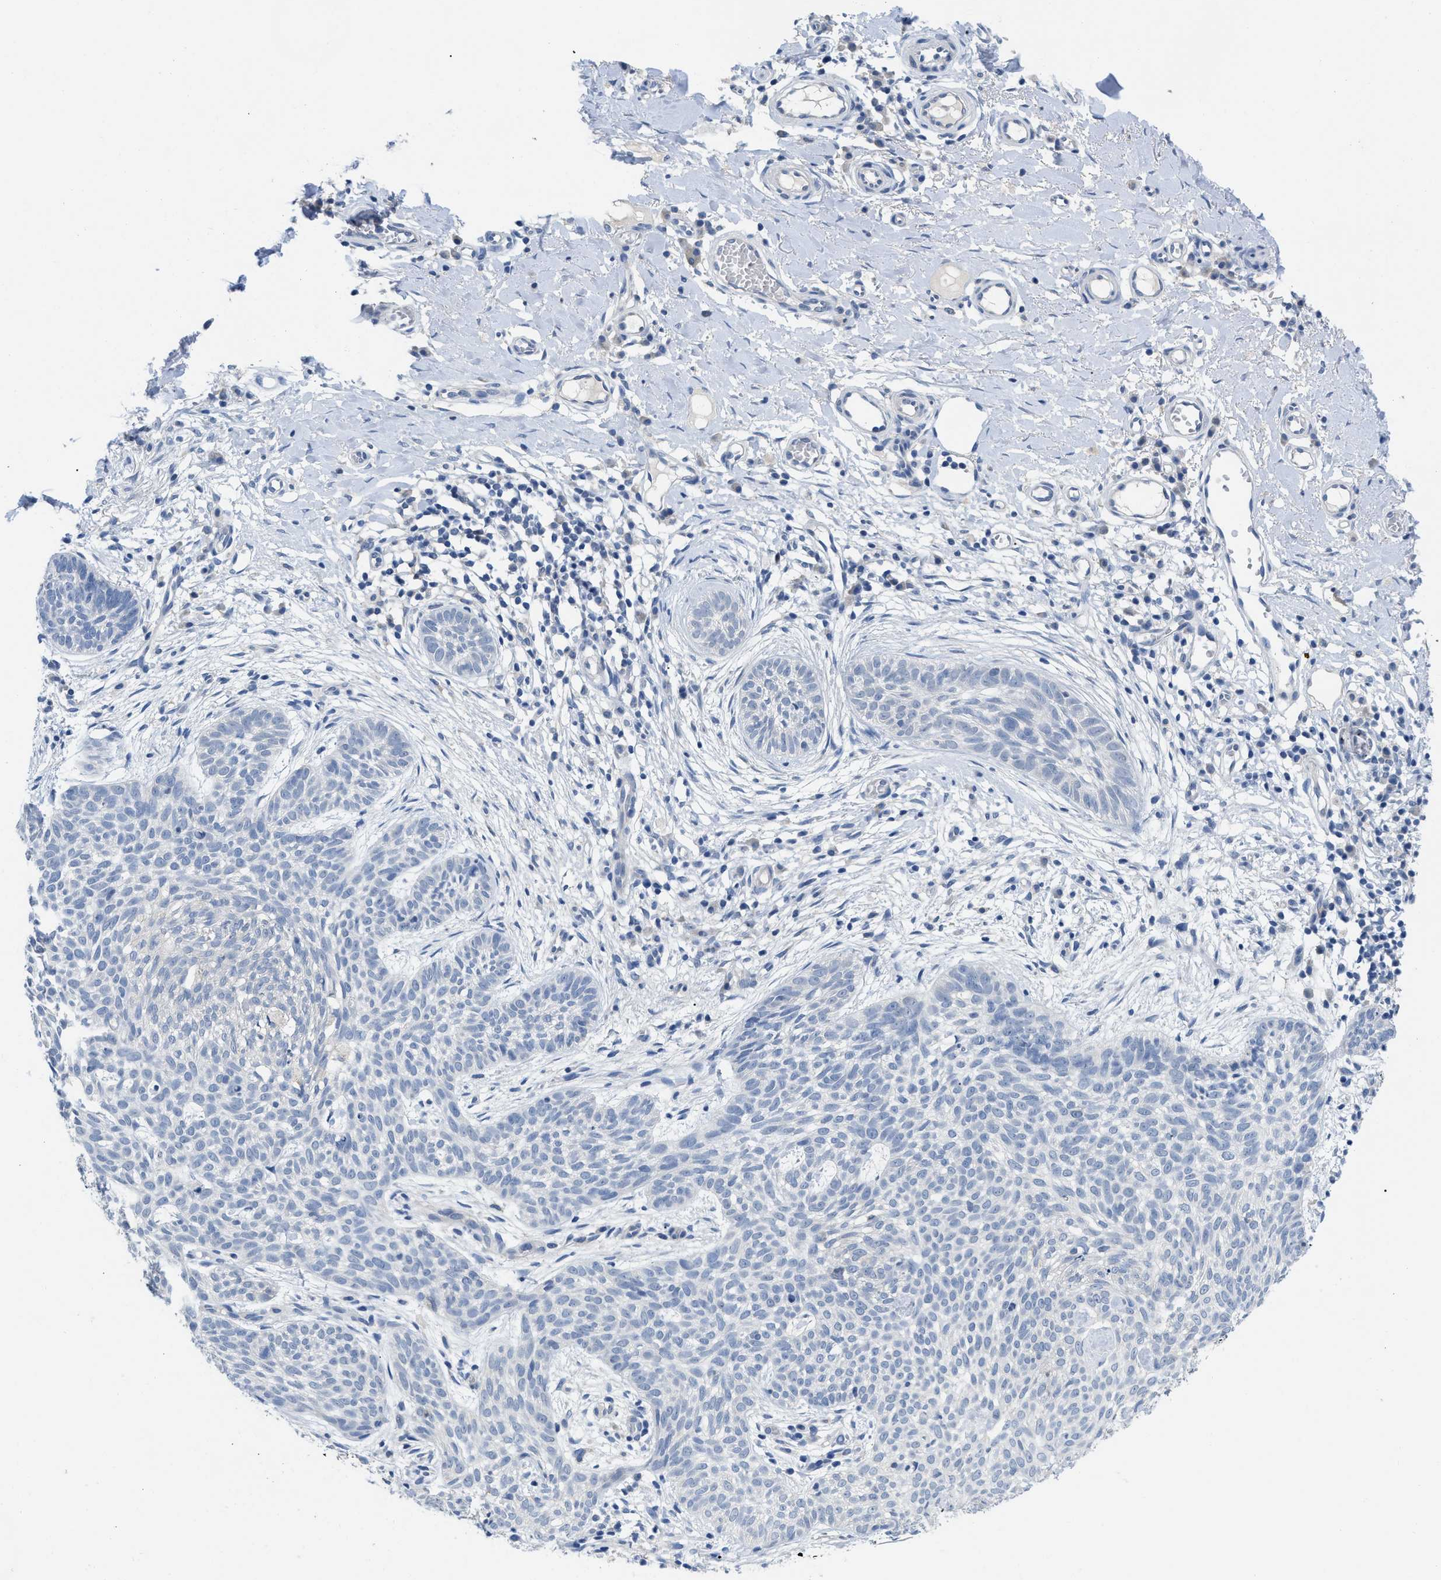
{"staining": {"intensity": "negative", "quantity": "none", "location": "none"}, "tissue": "skin cancer", "cell_type": "Tumor cells", "image_type": "cancer", "snomed": [{"axis": "morphology", "description": "Basal cell carcinoma"}, {"axis": "topography", "description": "Skin"}], "caption": "This is an IHC histopathology image of basal cell carcinoma (skin). There is no positivity in tumor cells.", "gene": "PYY", "patient": {"sex": "female", "age": 59}}